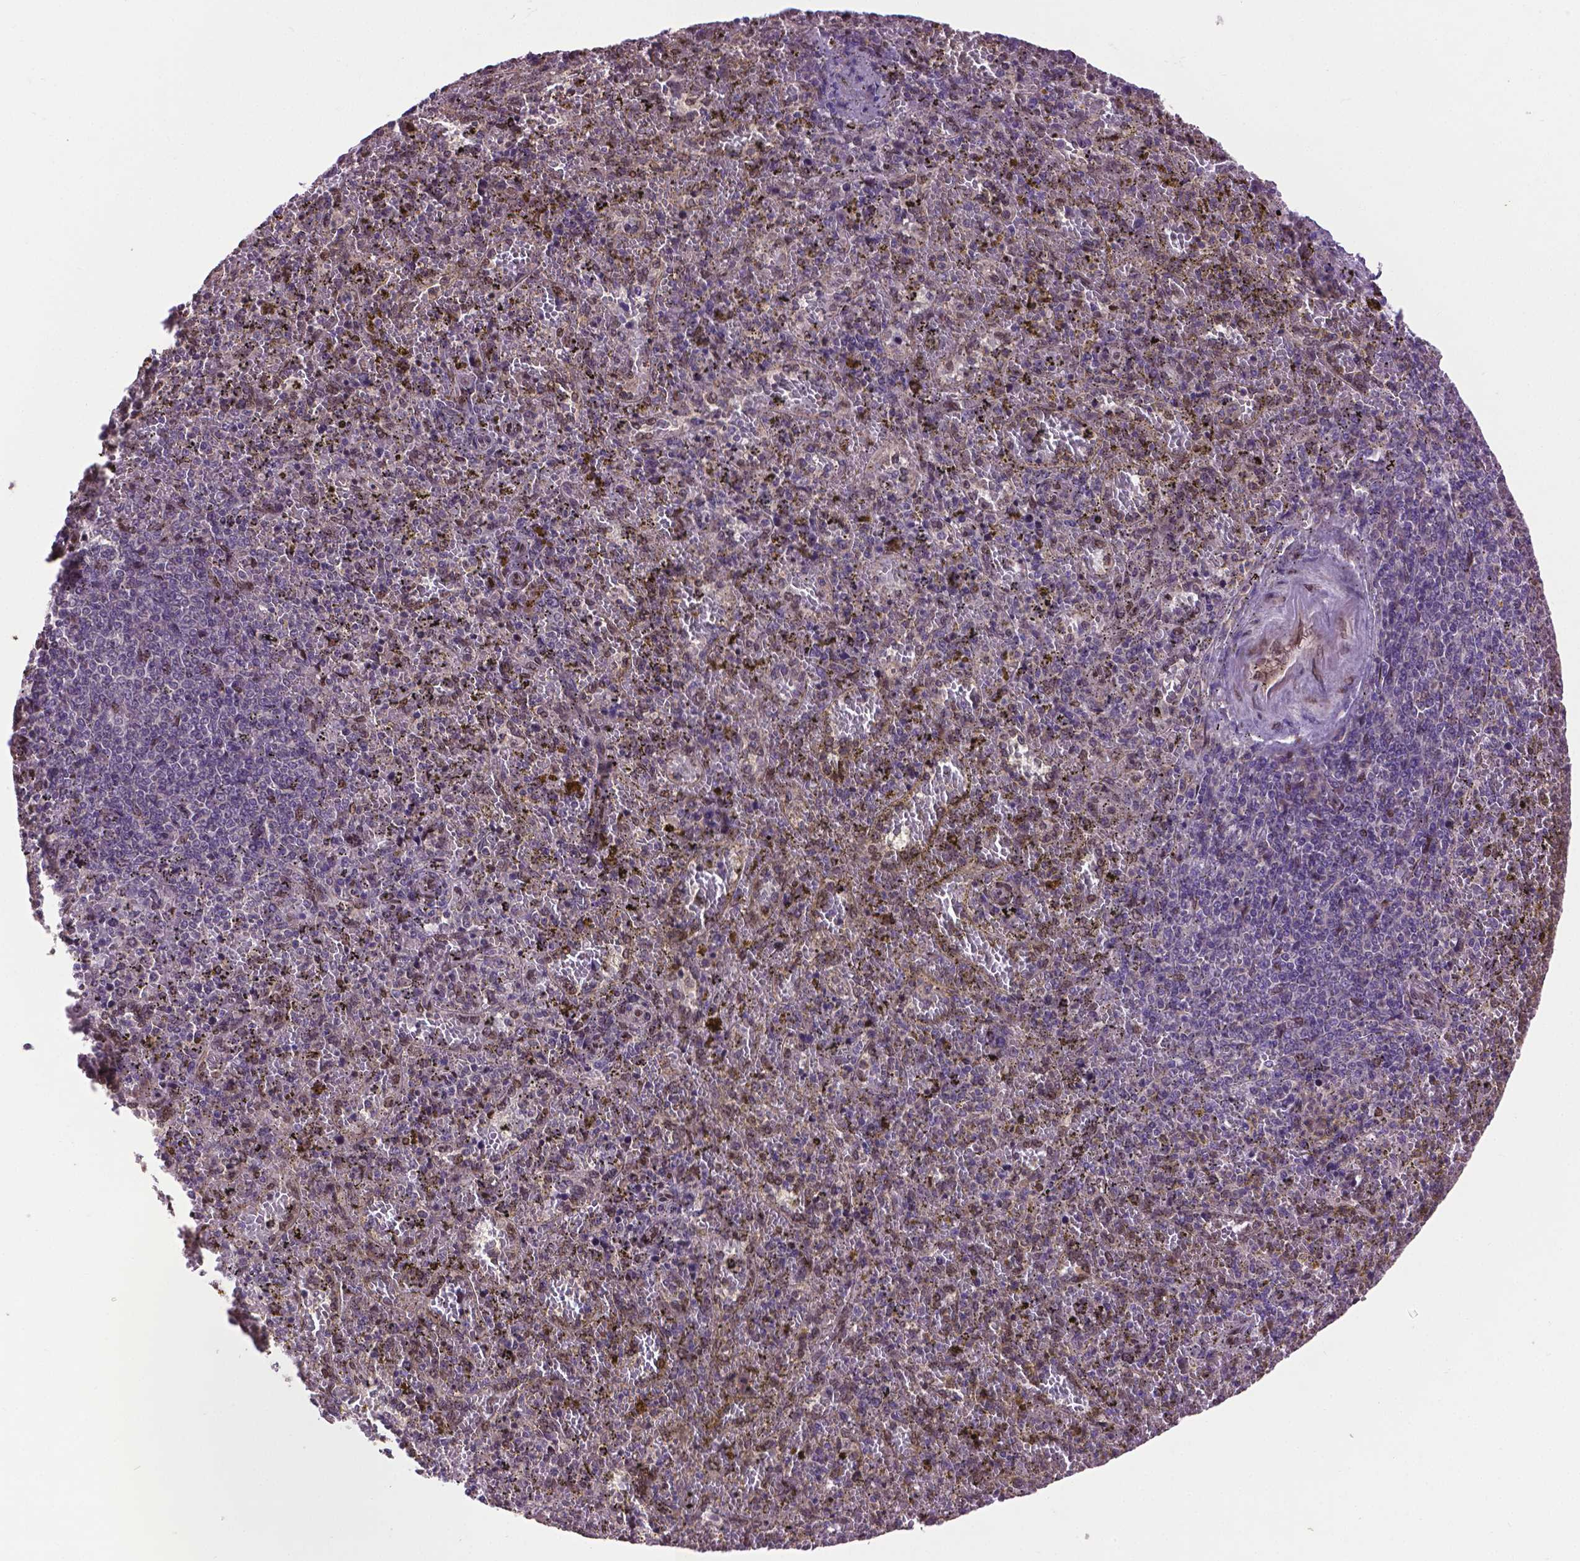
{"staining": {"intensity": "negative", "quantity": "none", "location": "none"}, "tissue": "spleen", "cell_type": "Cells in red pulp", "image_type": "normal", "snomed": [{"axis": "morphology", "description": "Normal tissue, NOS"}, {"axis": "topography", "description": "Spleen"}], "caption": "The photomicrograph shows no significant expression in cells in red pulp of spleen. The staining is performed using DAB (3,3'-diaminobenzidine) brown chromogen with nuclei counter-stained in using hematoxylin.", "gene": "ENSG00000289700", "patient": {"sex": "female", "age": 50}}